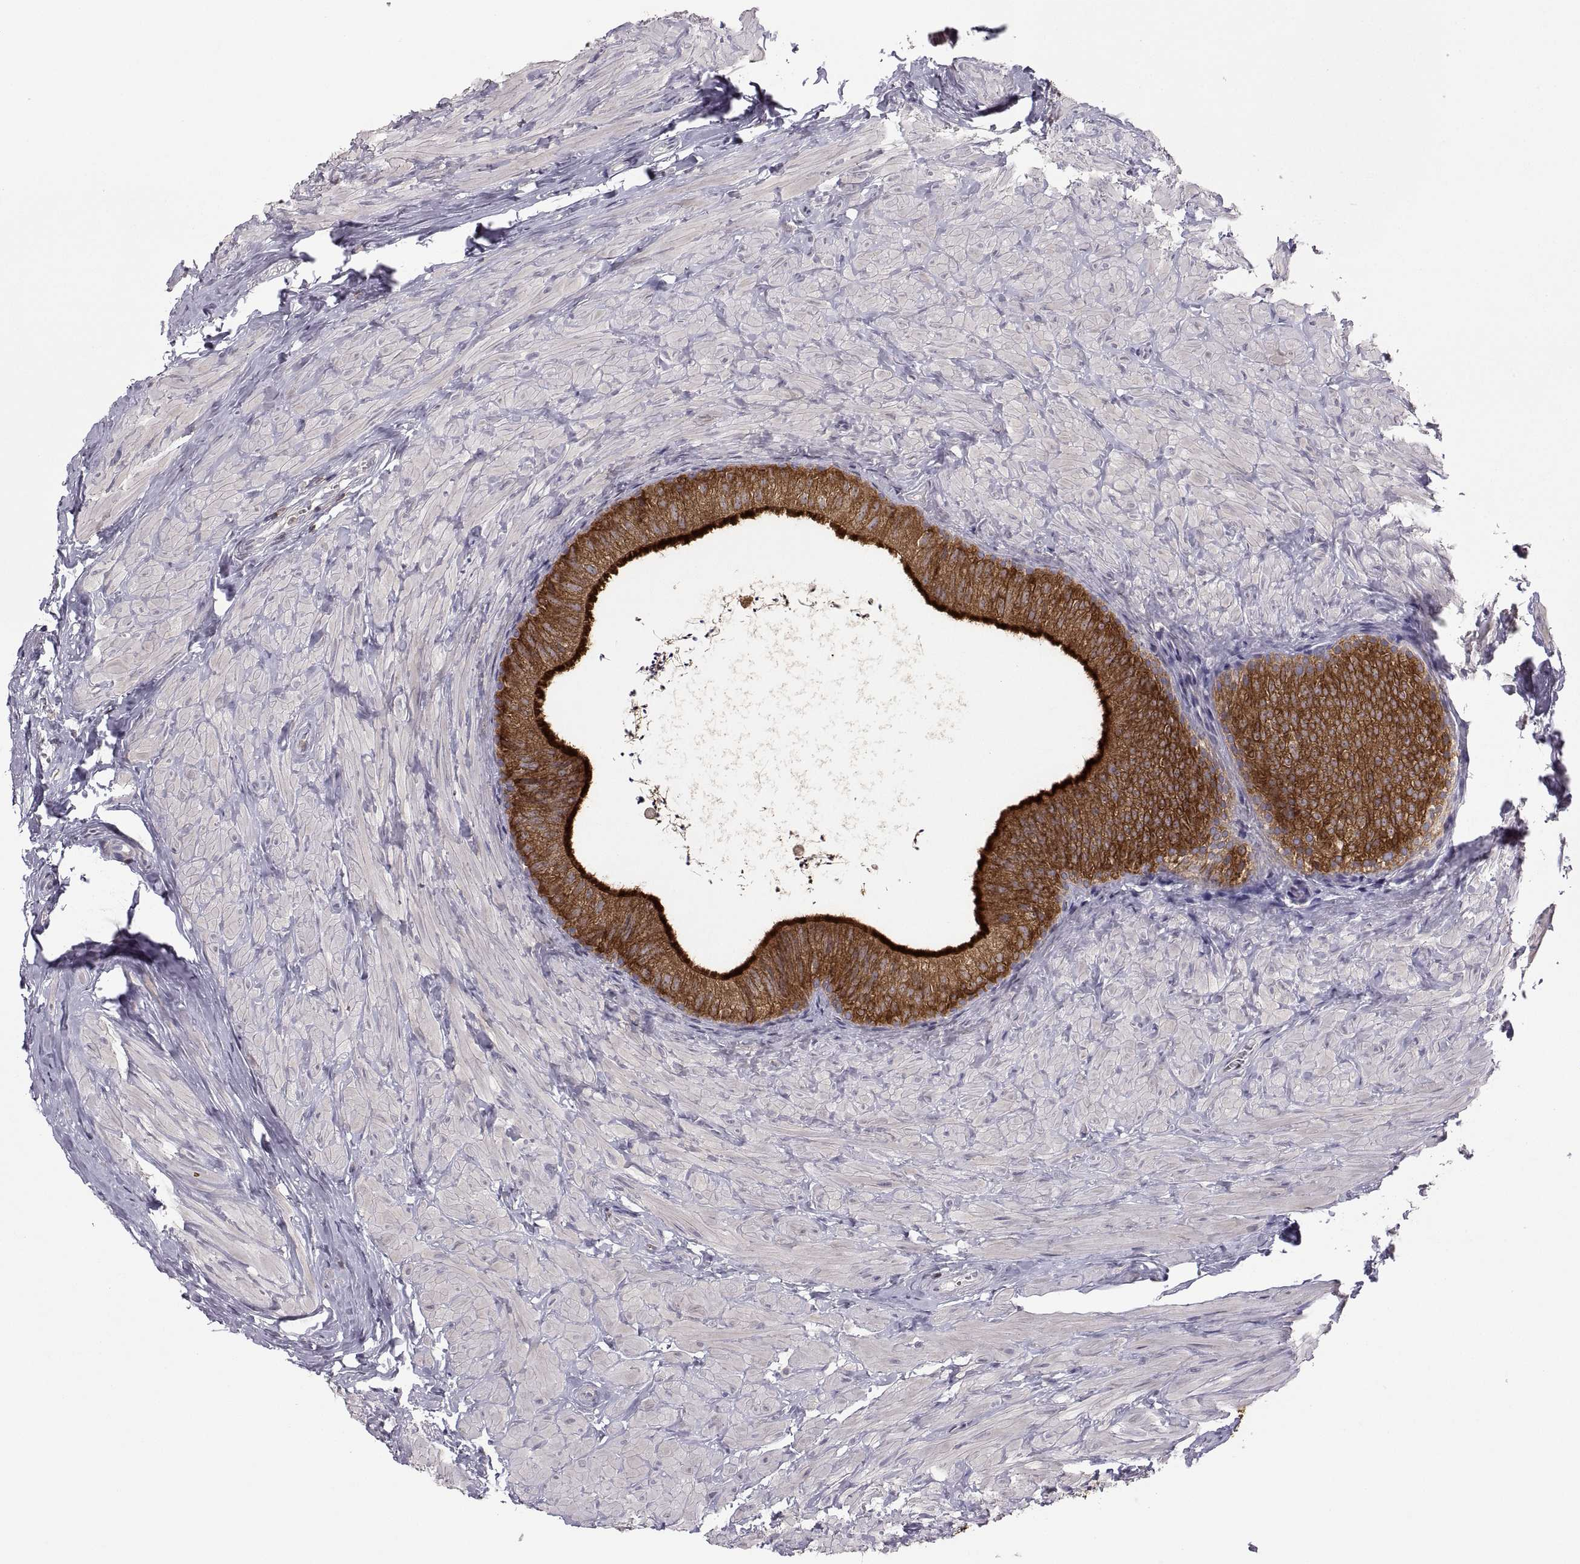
{"staining": {"intensity": "strong", "quantity": ">75%", "location": "cytoplasmic/membranous"}, "tissue": "epididymis", "cell_type": "Glandular cells", "image_type": "normal", "snomed": [{"axis": "morphology", "description": "Normal tissue, NOS"}, {"axis": "topography", "description": "Epididymis"}], "caption": "IHC (DAB (3,3'-diaminobenzidine)) staining of normal human epididymis exhibits strong cytoplasmic/membranous protein positivity in about >75% of glandular cells.", "gene": "EZR", "patient": {"sex": "male", "age": 32}}